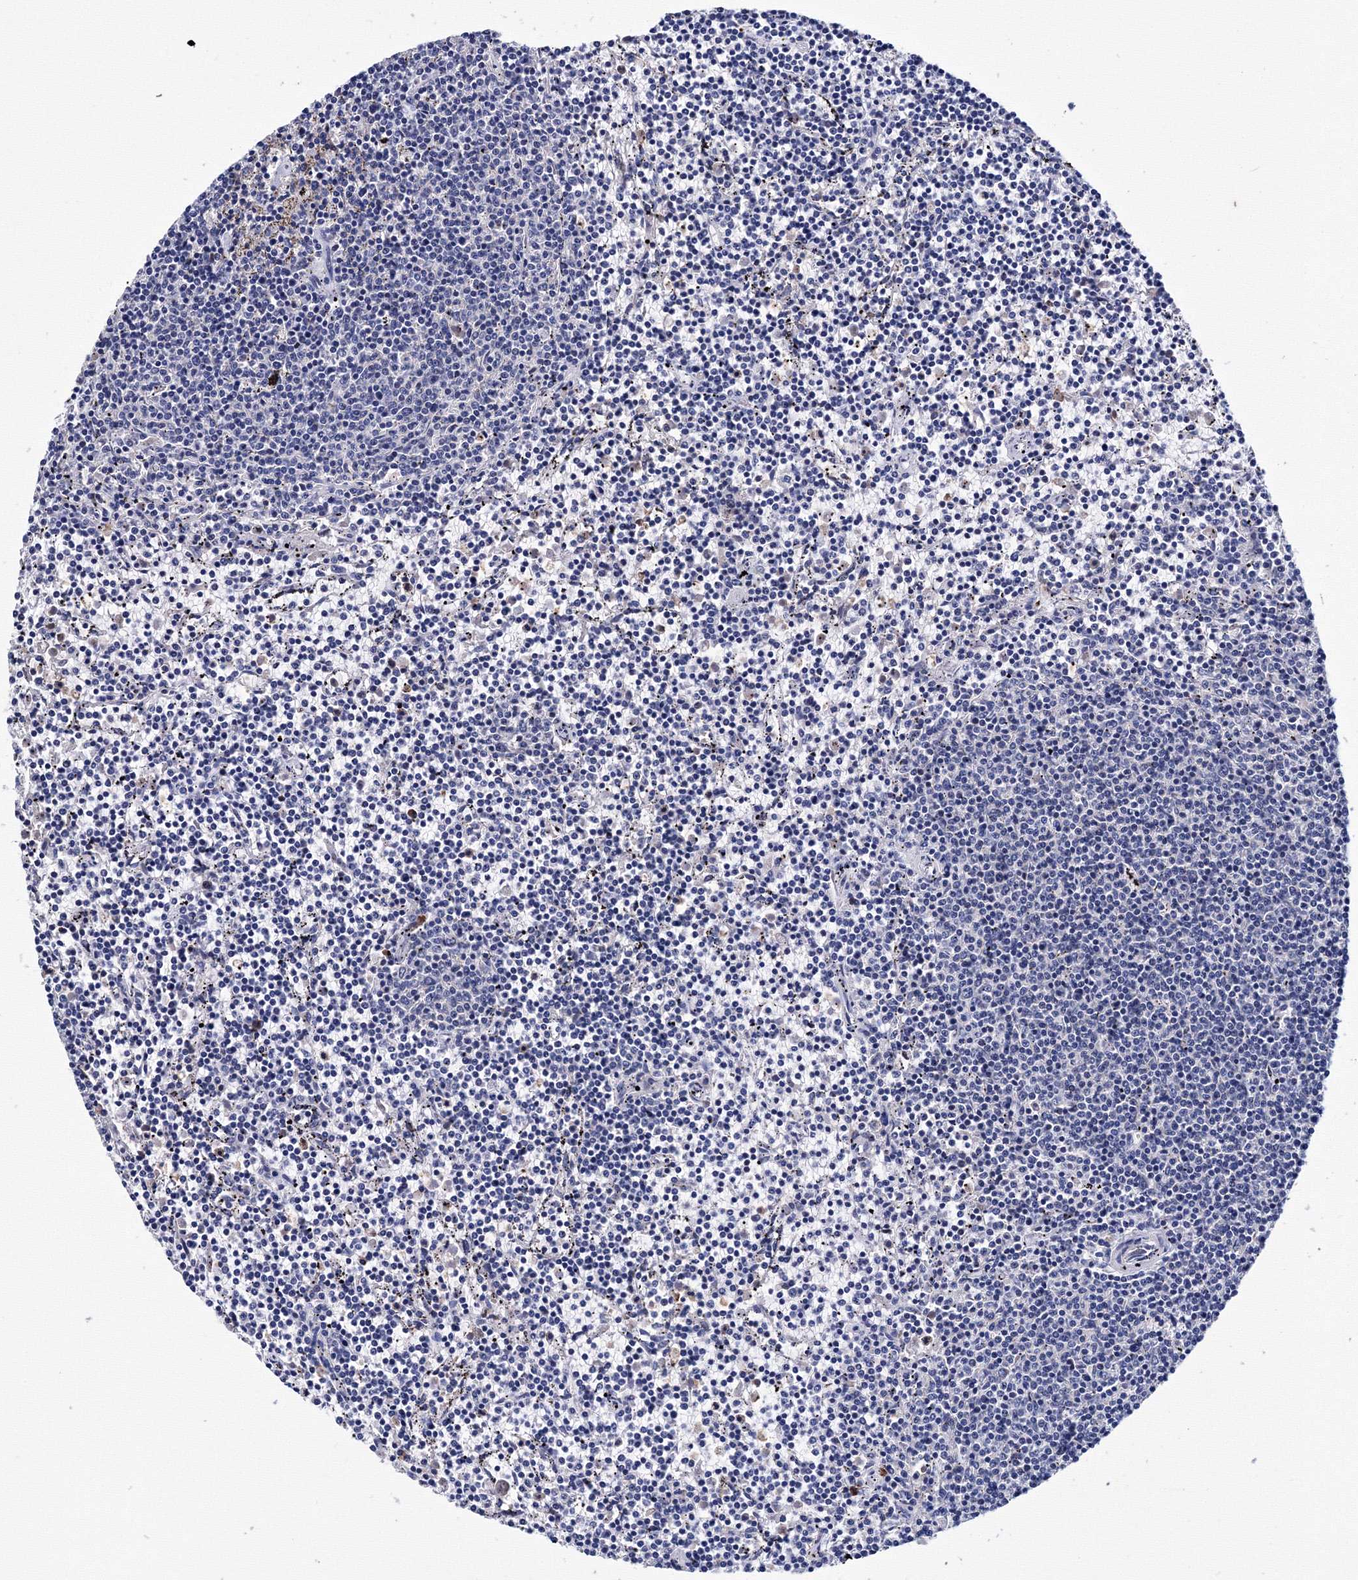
{"staining": {"intensity": "negative", "quantity": "none", "location": "none"}, "tissue": "lymphoma", "cell_type": "Tumor cells", "image_type": "cancer", "snomed": [{"axis": "morphology", "description": "Malignant lymphoma, non-Hodgkin's type, Low grade"}, {"axis": "topography", "description": "Spleen"}], "caption": "Lymphoma stained for a protein using IHC shows no staining tumor cells.", "gene": "TRPM2", "patient": {"sex": "female", "age": 50}}